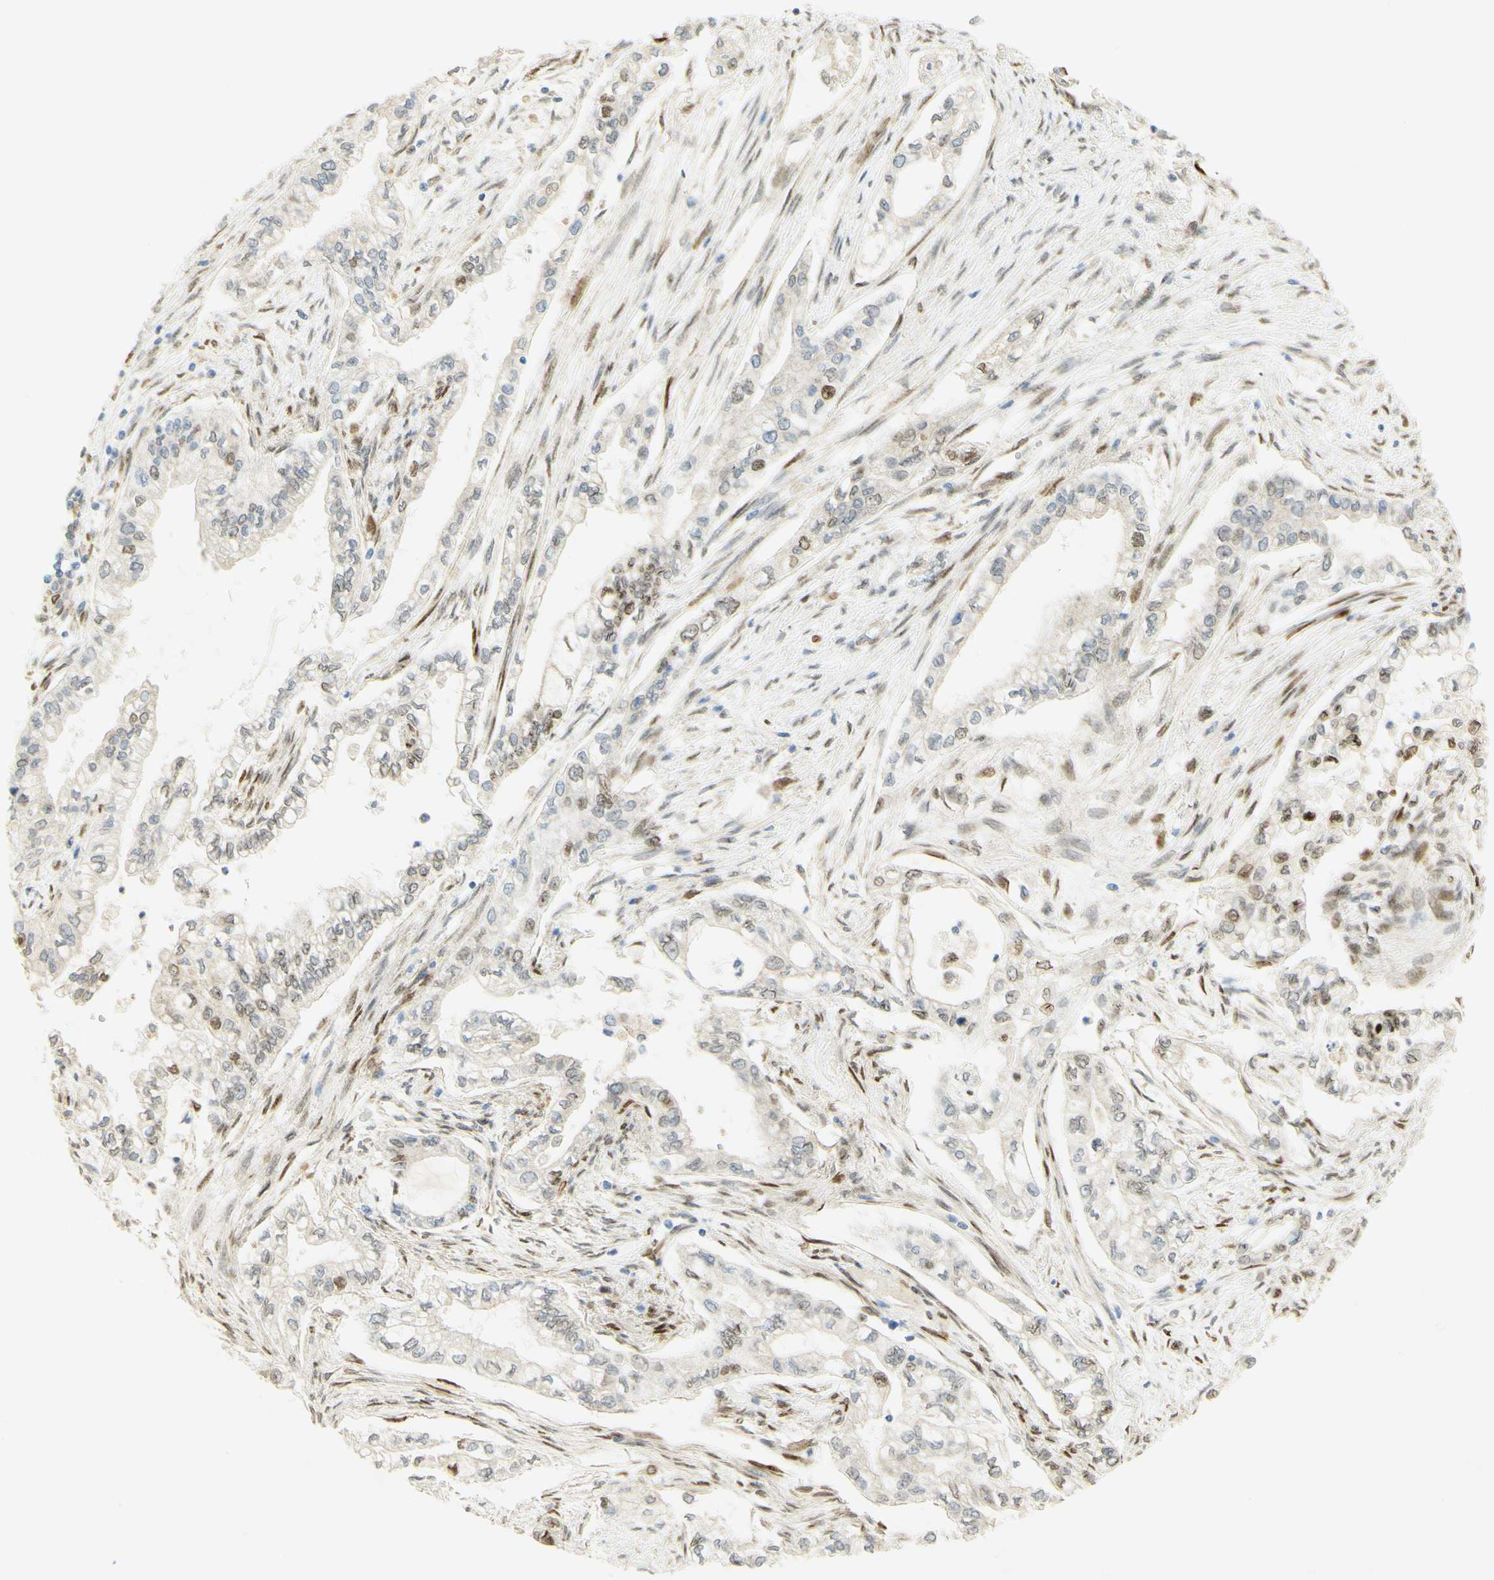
{"staining": {"intensity": "moderate", "quantity": "<25%", "location": "nuclear"}, "tissue": "pancreatic cancer", "cell_type": "Tumor cells", "image_type": "cancer", "snomed": [{"axis": "morphology", "description": "Normal tissue, NOS"}, {"axis": "topography", "description": "Pancreas"}], "caption": "Pancreatic cancer stained with a protein marker reveals moderate staining in tumor cells.", "gene": "E2F1", "patient": {"sex": "male", "age": 42}}